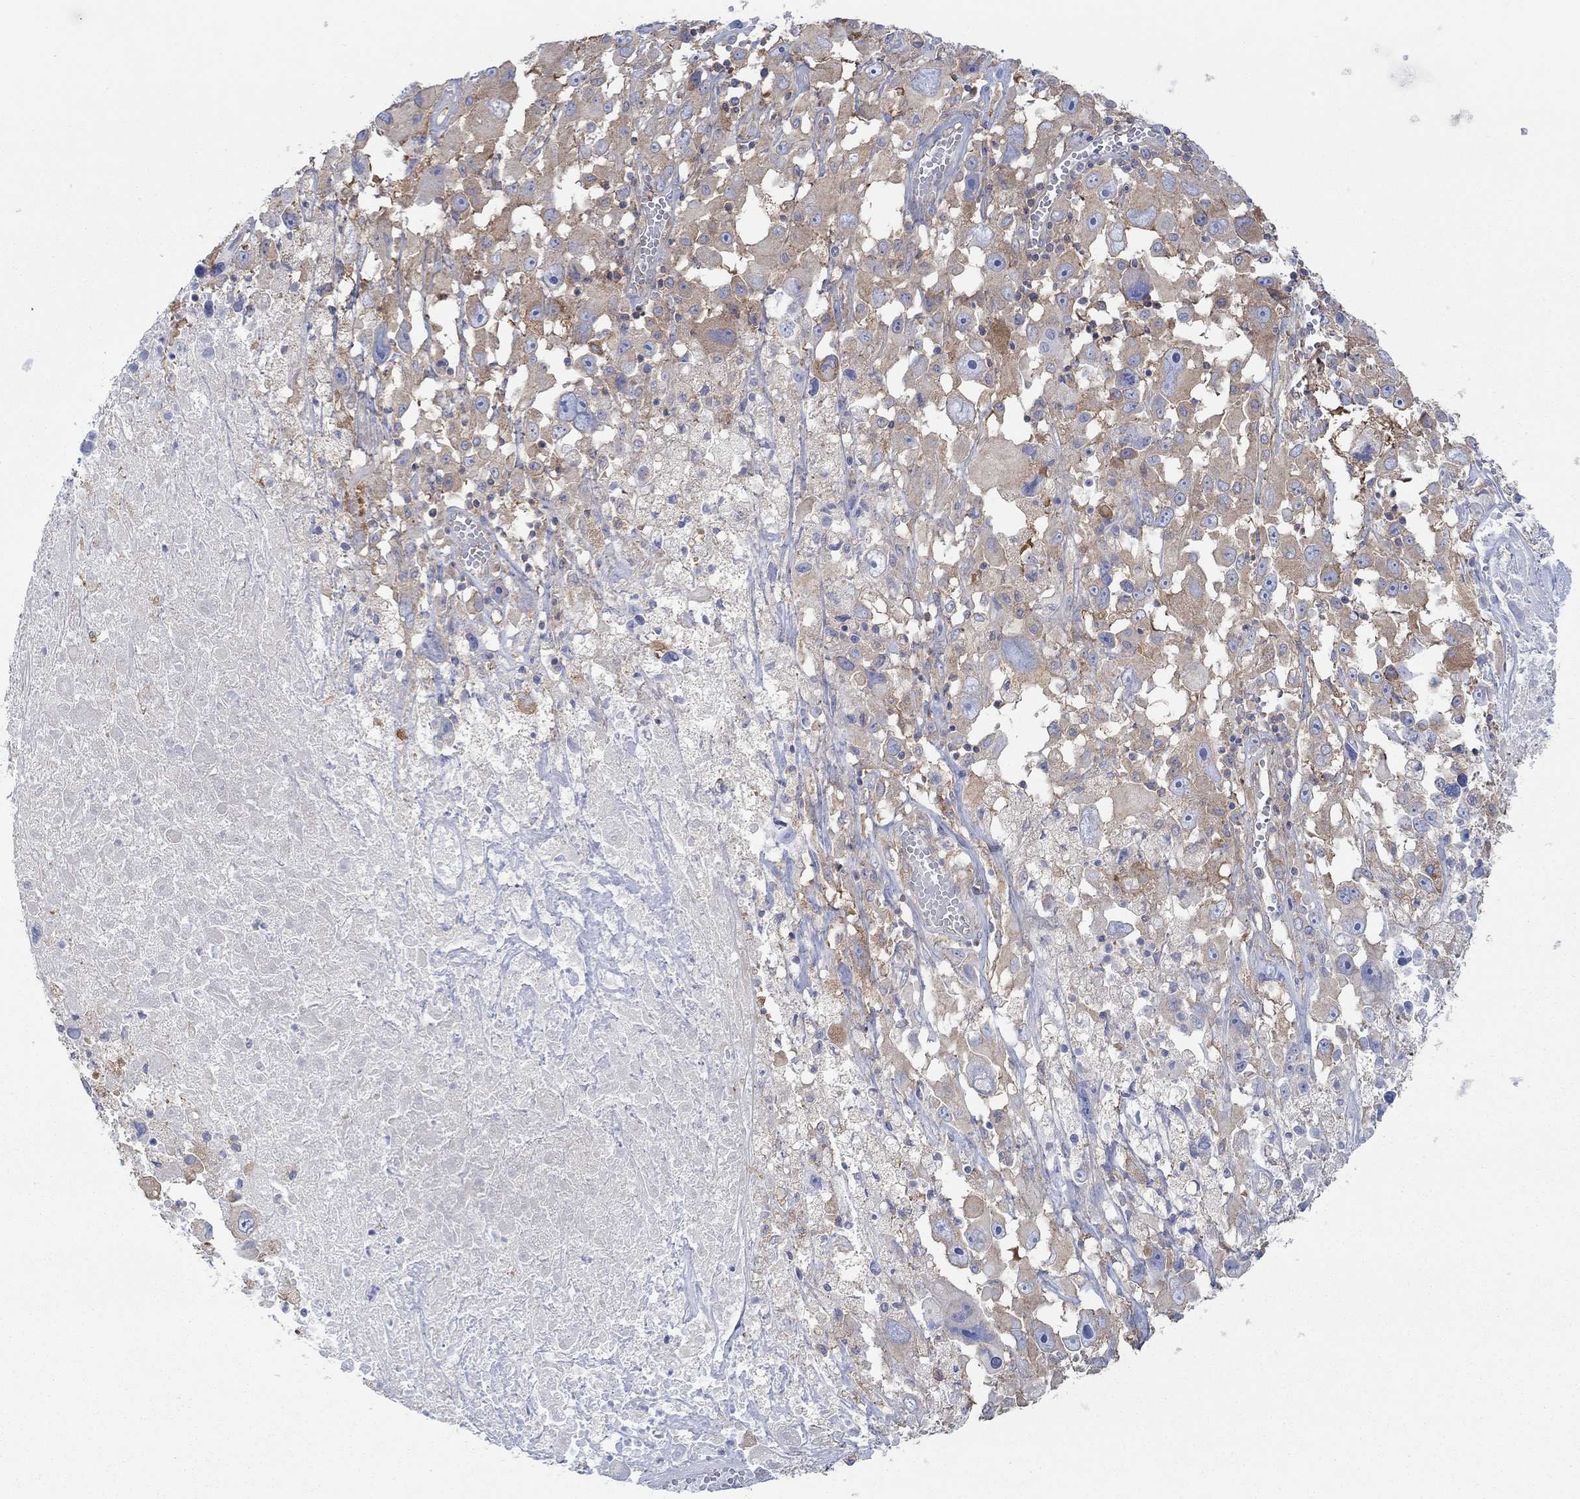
{"staining": {"intensity": "moderate", "quantity": "<25%", "location": "cytoplasmic/membranous"}, "tissue": "melanoma", "cell_type": "Tumor cells", "image_type": "cancer", "snomed": [{"axis": "morphology", "description": "Malignant melanoma, Metastatic site"}, {"axis": "topography", "description": "Lymph node"}], "caption": "Human malignant melanoma (metastatic site) stained with a protein marker shows moderate staining in tumor cells.", "gene": "SPAG9", "patient": {"sex": "male", "age": 50}}